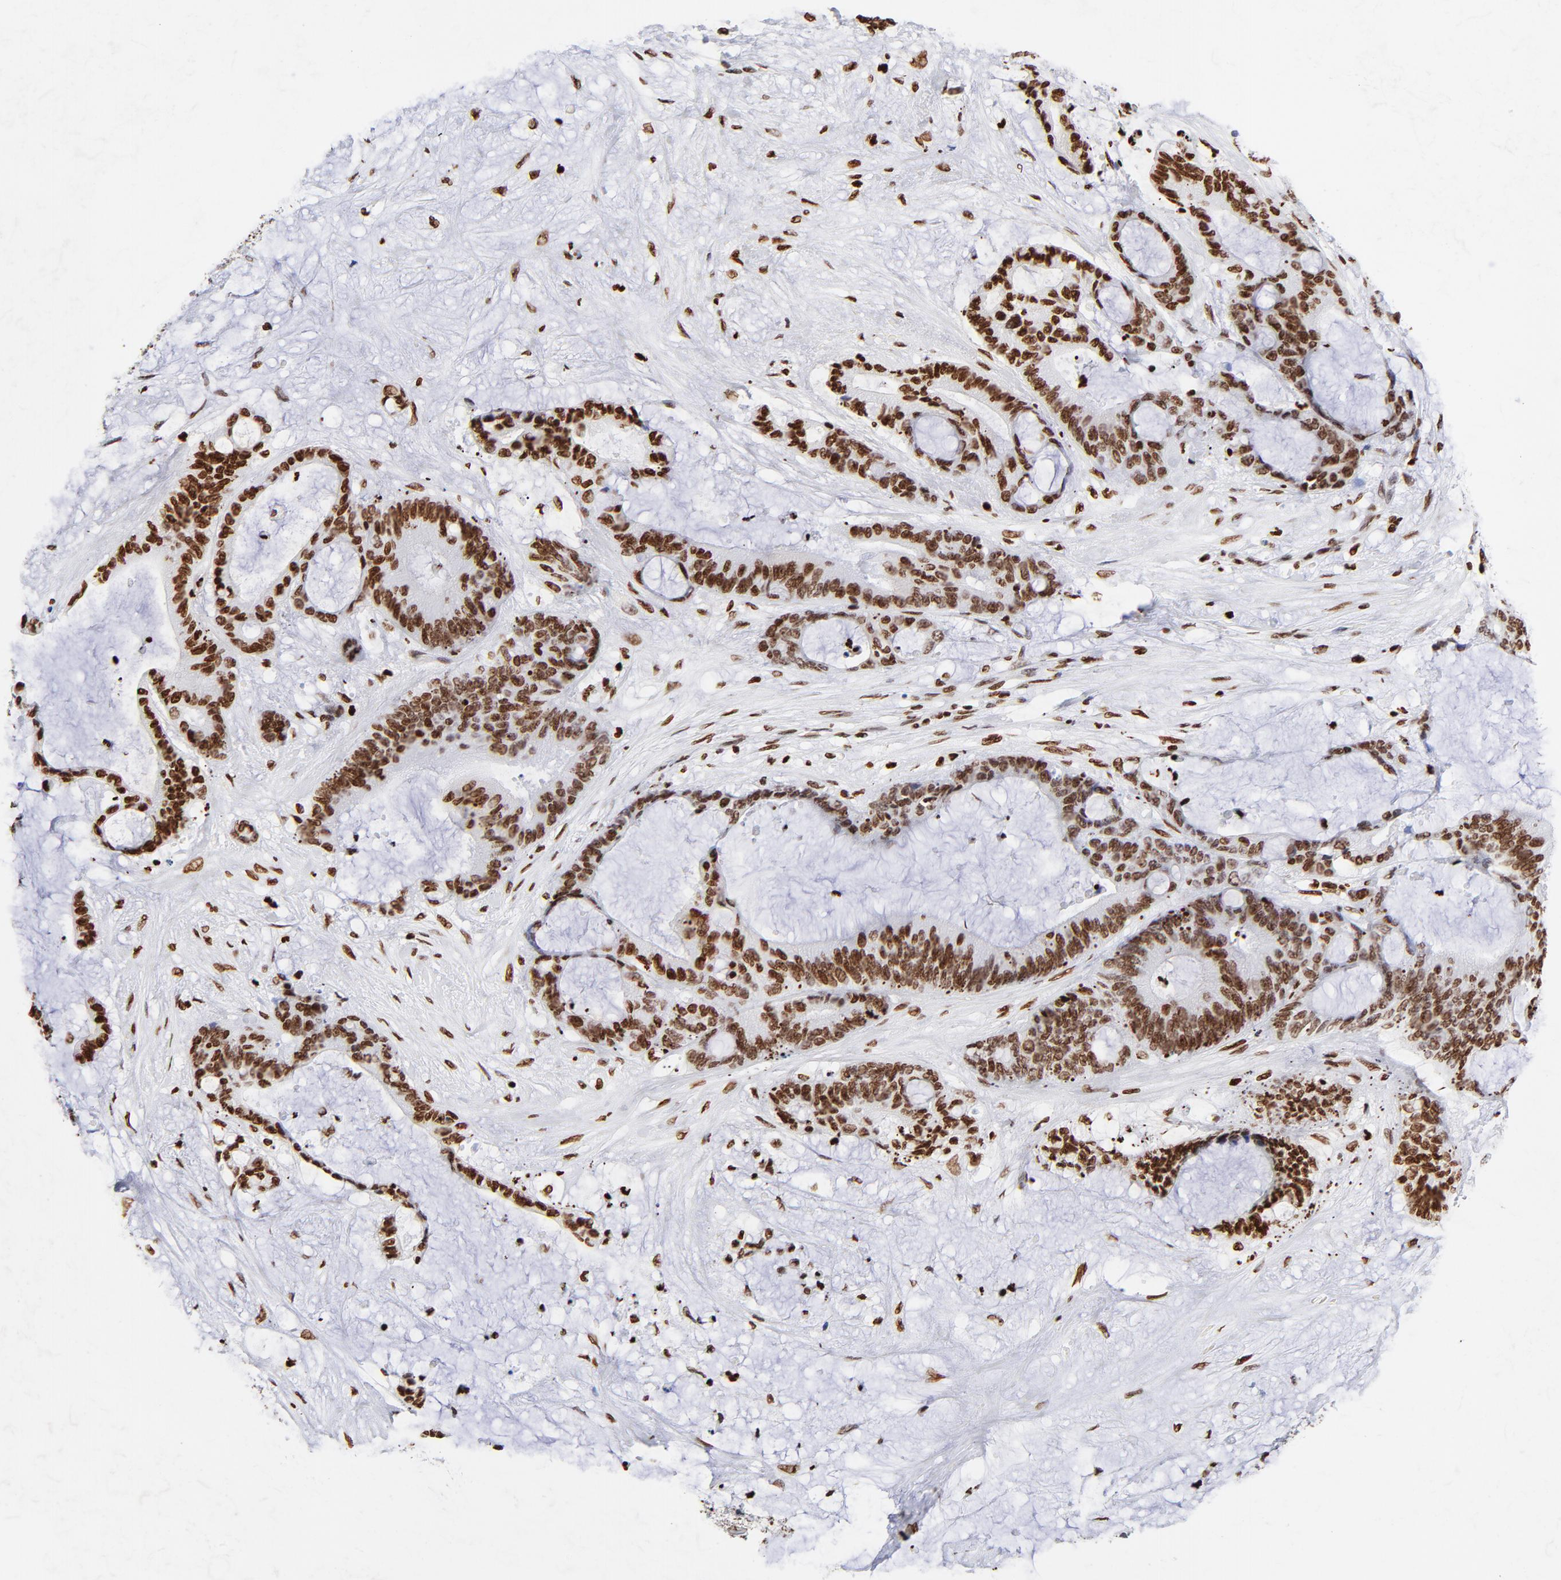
{"staining": {"intensity": "strong", "quantity": ">75%", "location": "nuclear"}, "tissue": "liver cancer", "cell_type": "Tumor cells", "image_type": "cancer", "snomed": [{"axis": "morphology", "description": "Cholangiocarcinoma"}, {"axis": "topography", "description": "Liver"}], "caption": "Immunohistochemical staining of liver cholangiocarcinoma demonstrates high levels of strong nuclear expression in approximately >75% of tumor cells. Nuclei are stained in blue.", "gene": "FBH1", "patient": {"sex": "female", "age": 73}}